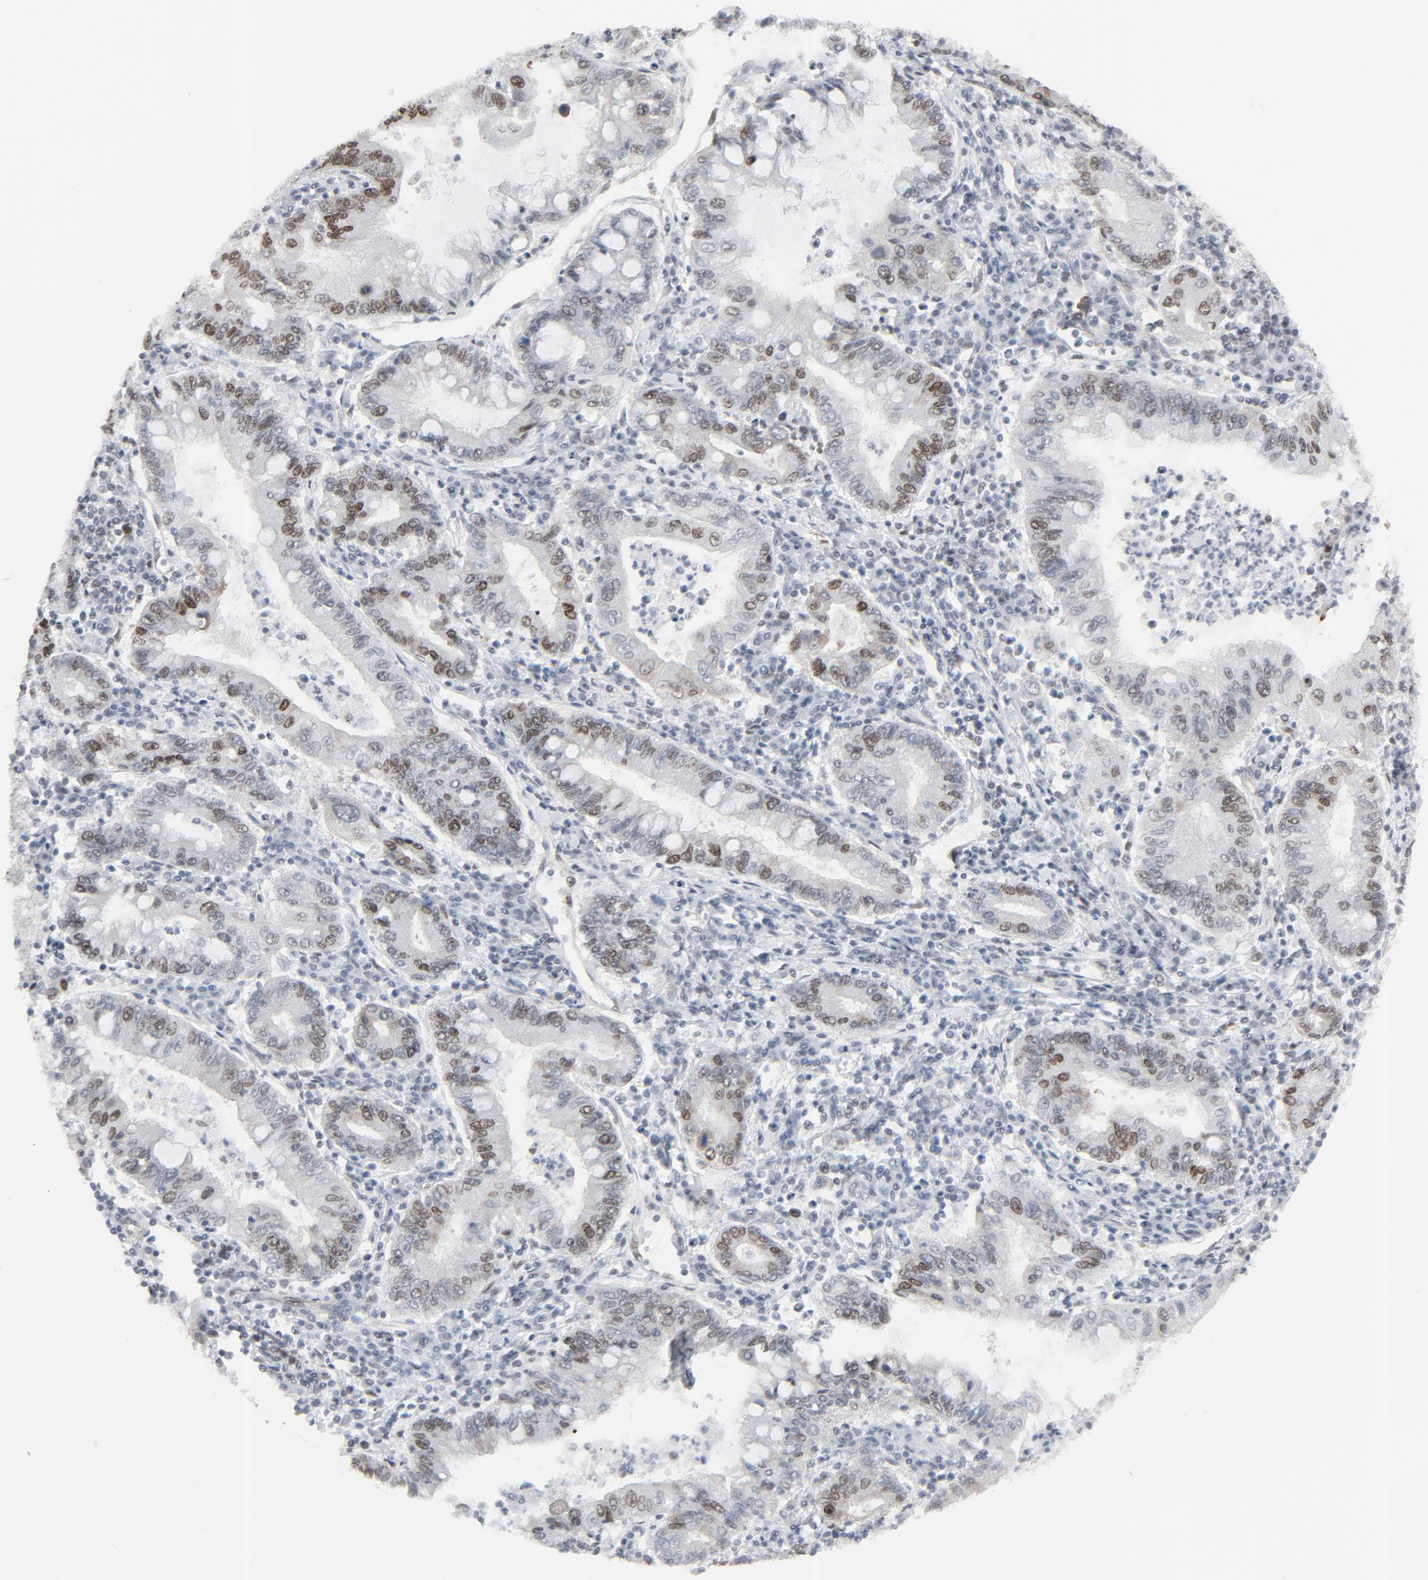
{"staining": {"intensity": "moderate", "quantity": "25%-75%", "location": "nuclear"}, "tissue": "stomach cancer", "cell_type": "Tumor cells", "image_type": "cancer", "snomed": [{"axis": "morphology", "description": "Normal tissue, NOS"}, {"axis": "morphology", "description": "Adenocarcinoma, NOS"}, {"axis": "topography", "description": "Esophagus"}, {"axis": "topography", "description": "Stomach, upper"}, {"axis": "topography", "description": "Peripheral nerve tissue"}], "caption": "Immunohistochemical staining of stomach cancer (adenocarcinoma) displays moderate nuclear protein staining in approximately 25%-75% of tumor cells.", "gene": "FBXO28", "patient": {"sex": "male", "age": 62}}